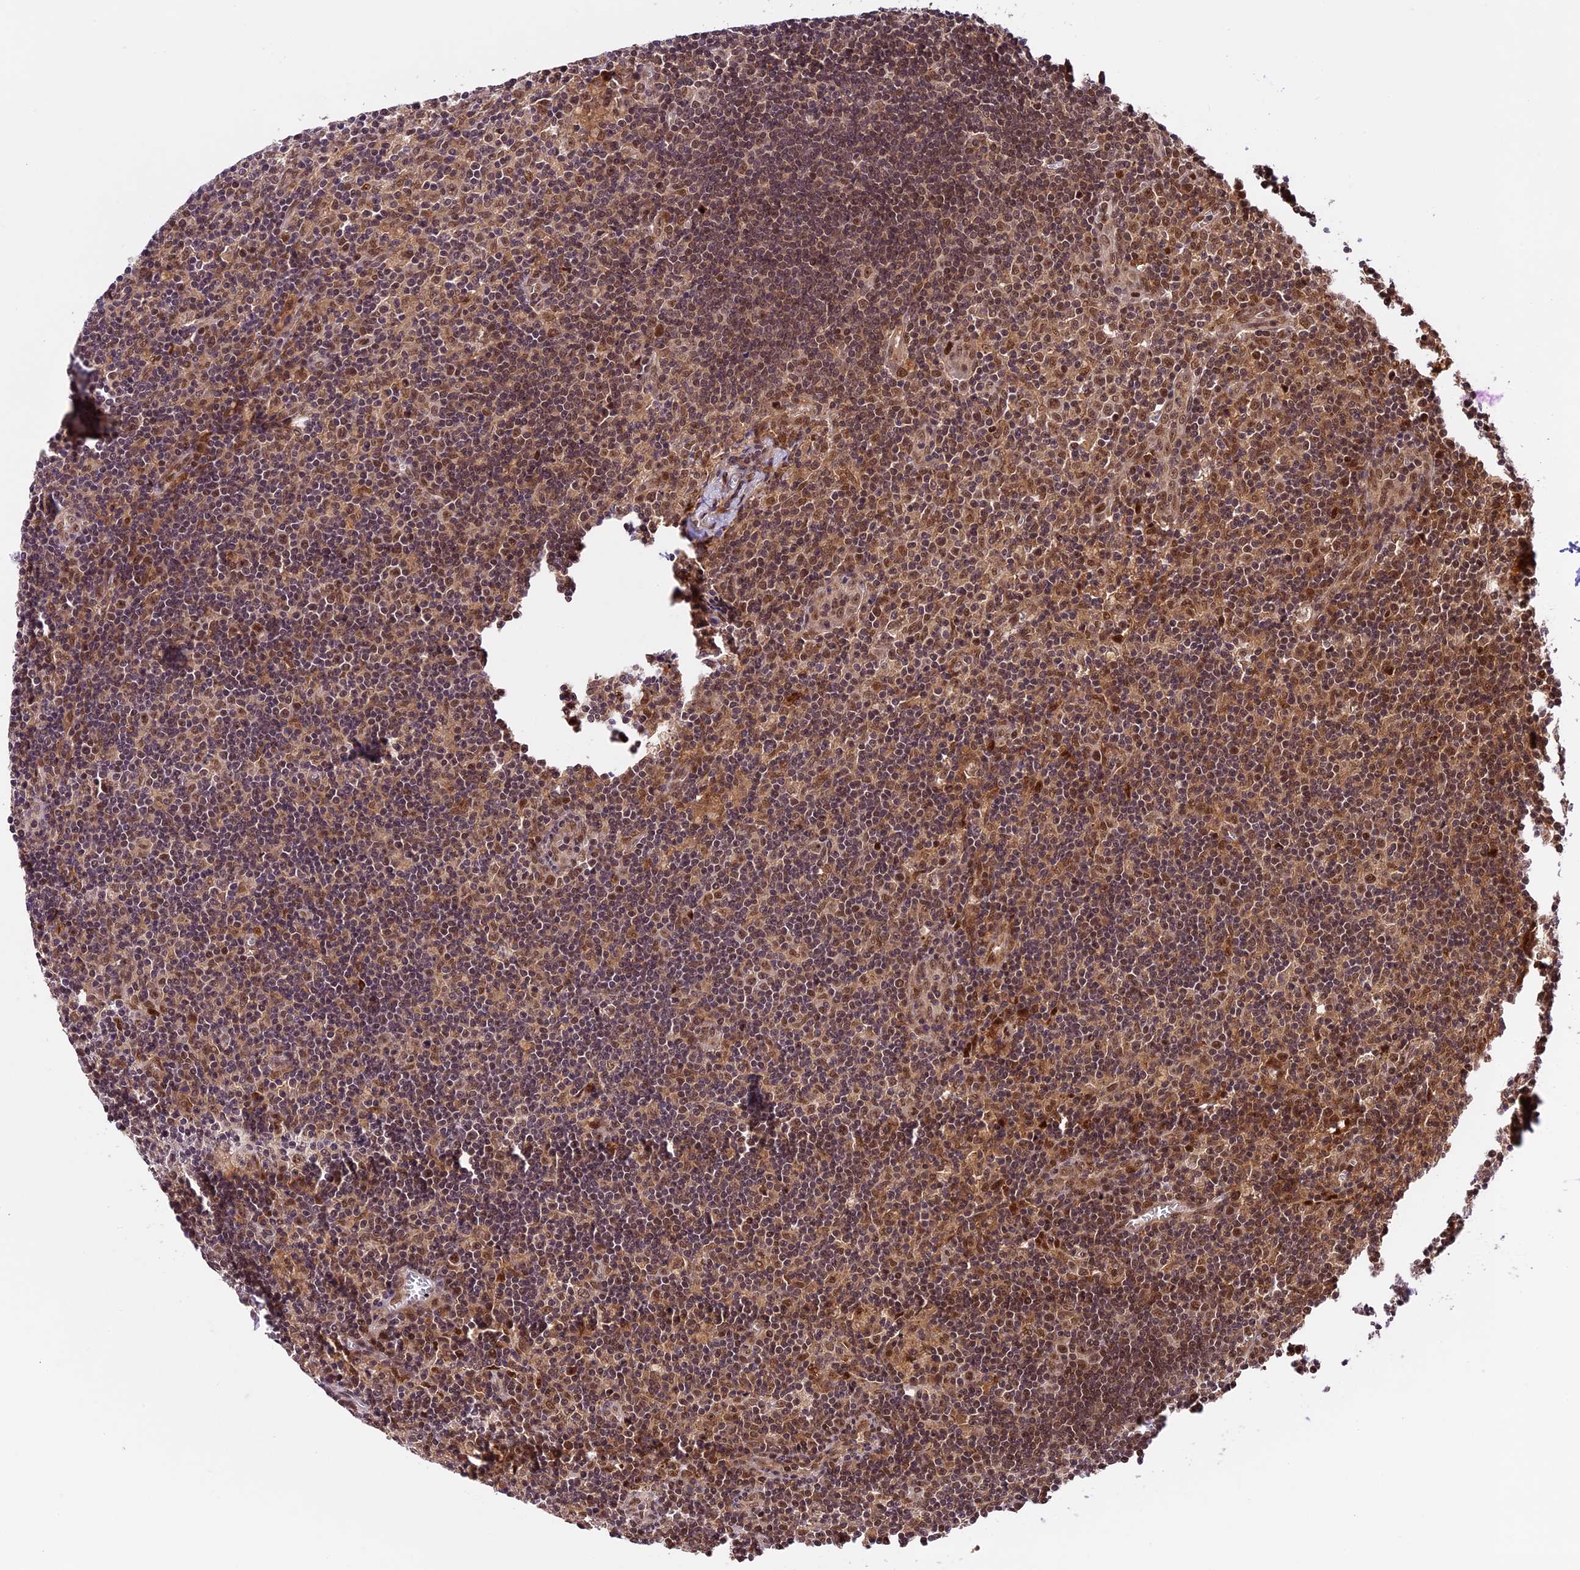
{"staining": {"intensity": "moderate", "quantity": ">75%", "location": "nuclear"}, "tissue": "lymph node", "cell_type": "Germinal center cells", "image_type": "normal", "snomed": [{"axis": "morphology", "description": "Normal tissue, NOS"}, {"axis": "topography", "description": "Lymph node"}], "caption": "Human lymph node stained with a protein marker shows moderate staining in germinal center cells.", "gene": "DHX38", "patient": {"sex": "male", "age": 58}}